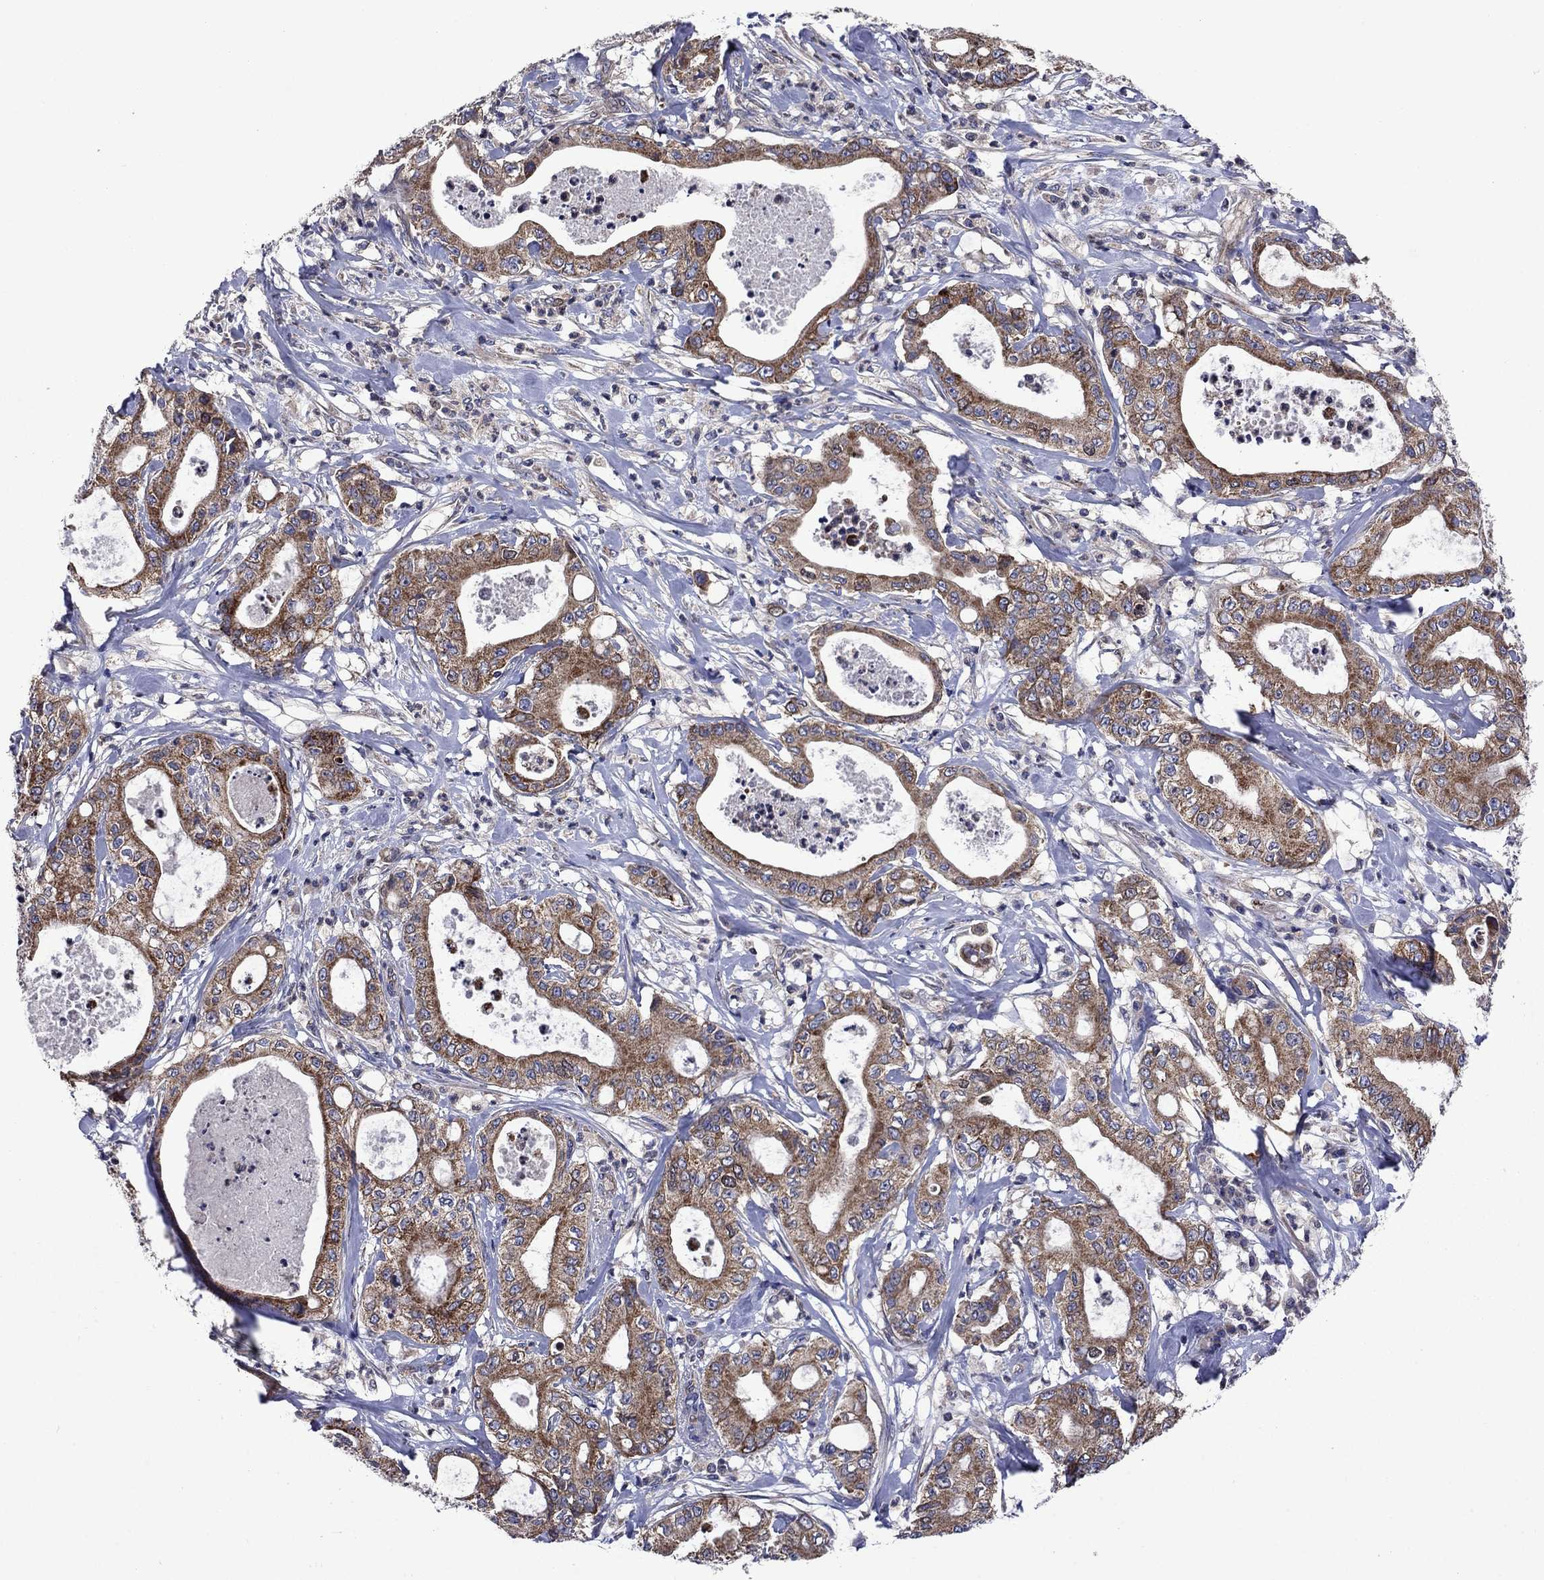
{"staining": {"intensity": "strong", "quantity": ">75%", "location": "cytoplasmic/membranous"}, "tissue": "pancreatic cancer", "cell_type": "Tumor cells", "image_type": "cancer", "snomed": [{"axis": "morphology", "description": "Adenocarcinoma, NOS"}, {"axis": "topography", "description": "Pancreas"}], "caption": "The image exhibits a brown stain indicating the presence of a protein in the cytoplasmic/membranous of tumor cells in adenocarcinoma (pancreatic).", "gene": "KIF22", "patient": {"sex": "male", "age": 71}}